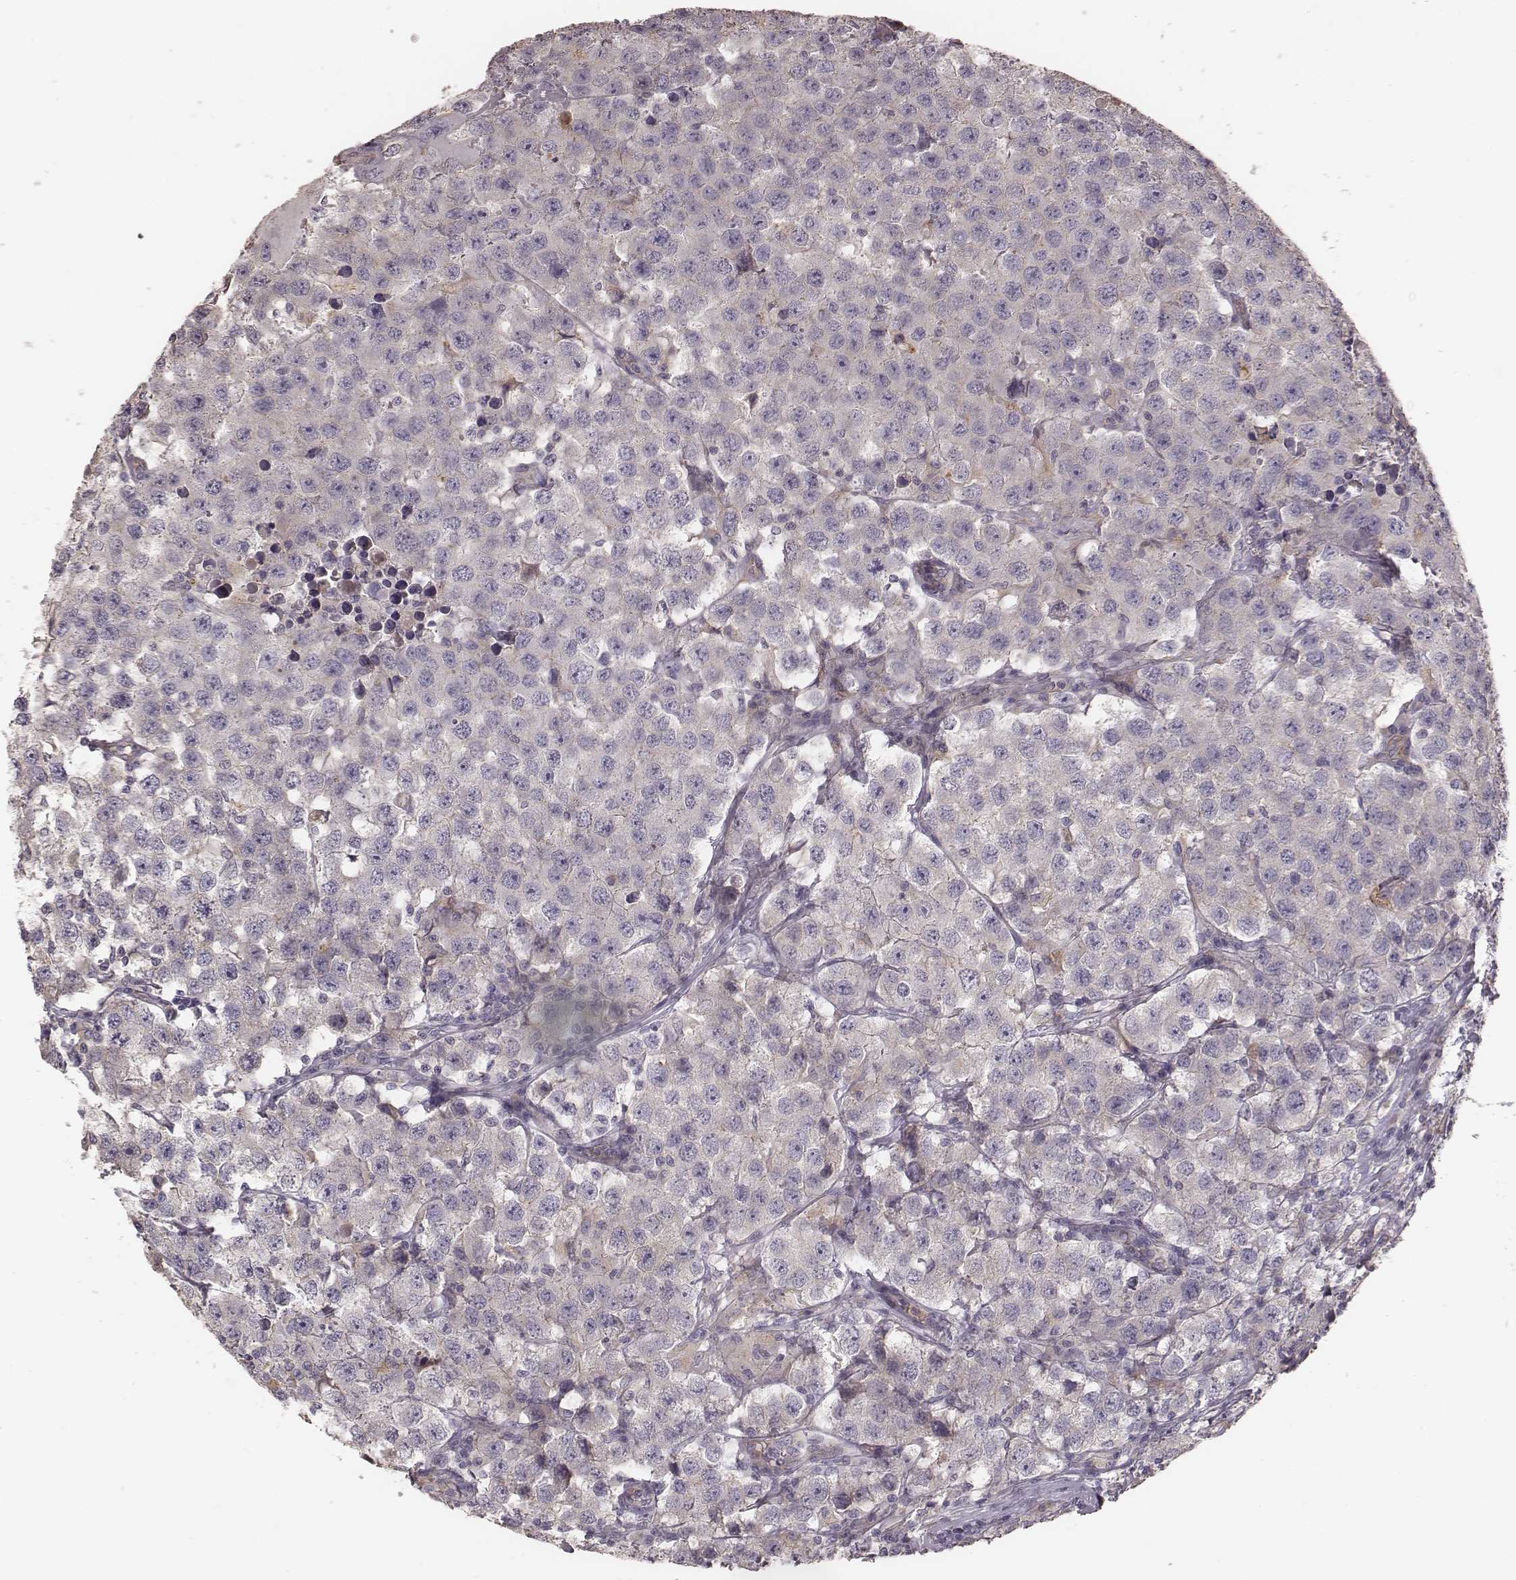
{"staining": {"intensity": "negative", "quantity": "none", "location": "none"}, "tissue": "testis cancer", "cell_type": "Tumor cells", "image_type": "cancer", "snomed": [{"axis": "morphology", "description": "Seminoma, NOS"}, {"axis": "topography", "description": "Testis"}], "caption": "This histopathology image is of testis cancer (seminoma) stained with IHC to label a protein in brown with the nuclei are counter-stained blue. There is no positivity in tumor cells.", "gene": "OTOGL", "patient": {"sex": "male", "age": 52}}